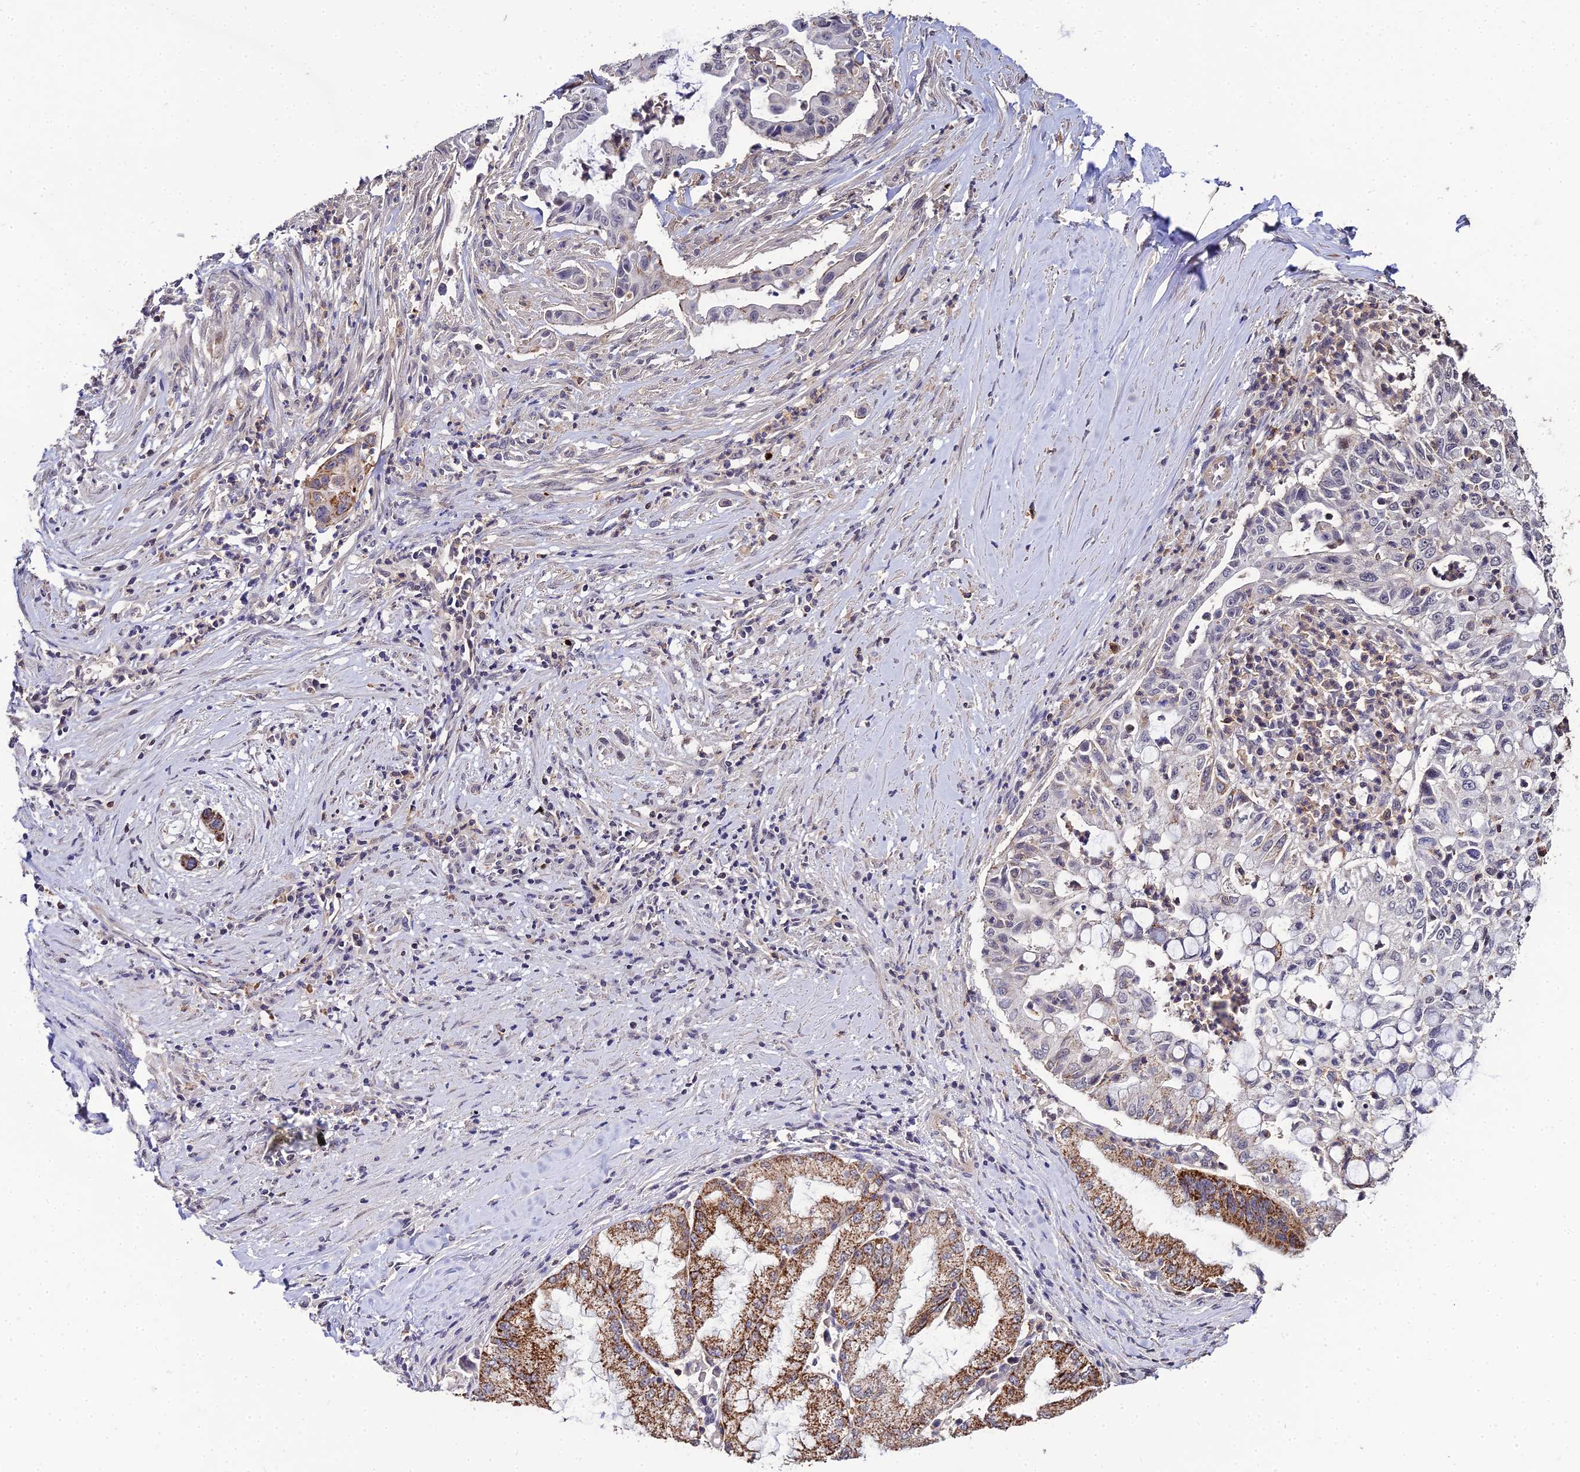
{"staining": {"intensity": "negative", "quantity": "none", "location": "none"}, "tissue": "pancreatic cancer", "cell_type": "Tumor cells", "image_type": "cancer", "snomed": [{"axis": "morphology", "description": "Adenocarcinoma, NOS"}, {"axis": "topography", "description": "Pancreas"}], "caption": "Immunohistochemistry of human pancreatic cancer (adenocarcinoma) shows no staining in tumor cells.", "gene": "LSM5", "patient": {"sex": "male", "age": 73}}